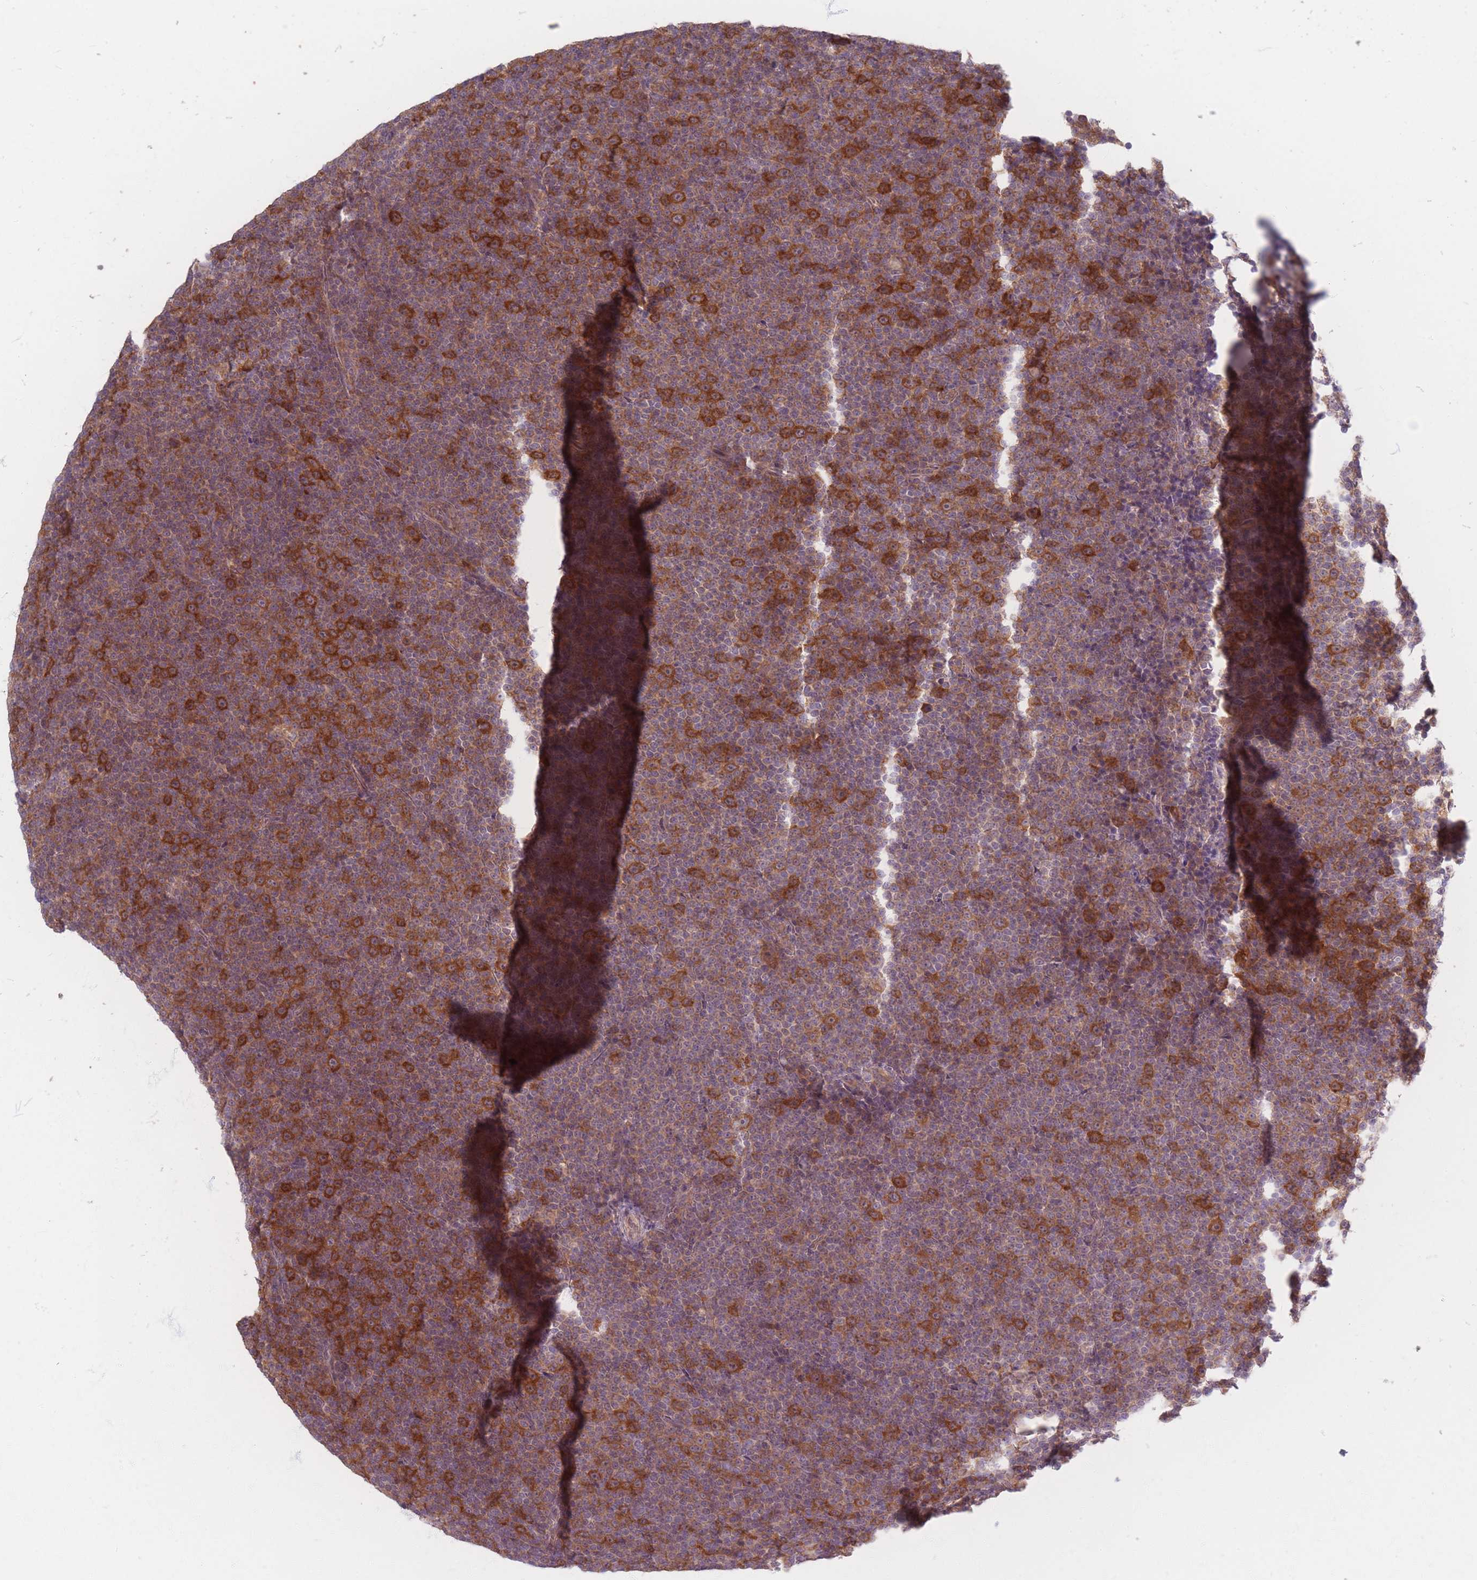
{"staining": {"intensity": "strong", "quantity": "<25%", "location": "cytoplasmic/membranous"}, "tissue": "lymphoma", "cell_type": "Tumor cells", "image_type": "cancer", "snomed": [{"axis": "morphology", "description": "Malignant lymphoma, non-Hodgkin's type, Low grade"}, {"axis": "topography", "description": "Lymph node"}], "caption": "The immunohistochemical stain highlights strong cytoplasmic/membranous staining in tumor cells of lymphoma tissue.", "gene": "SMIM14", "patient": {"sex": "female", "age": 67}}